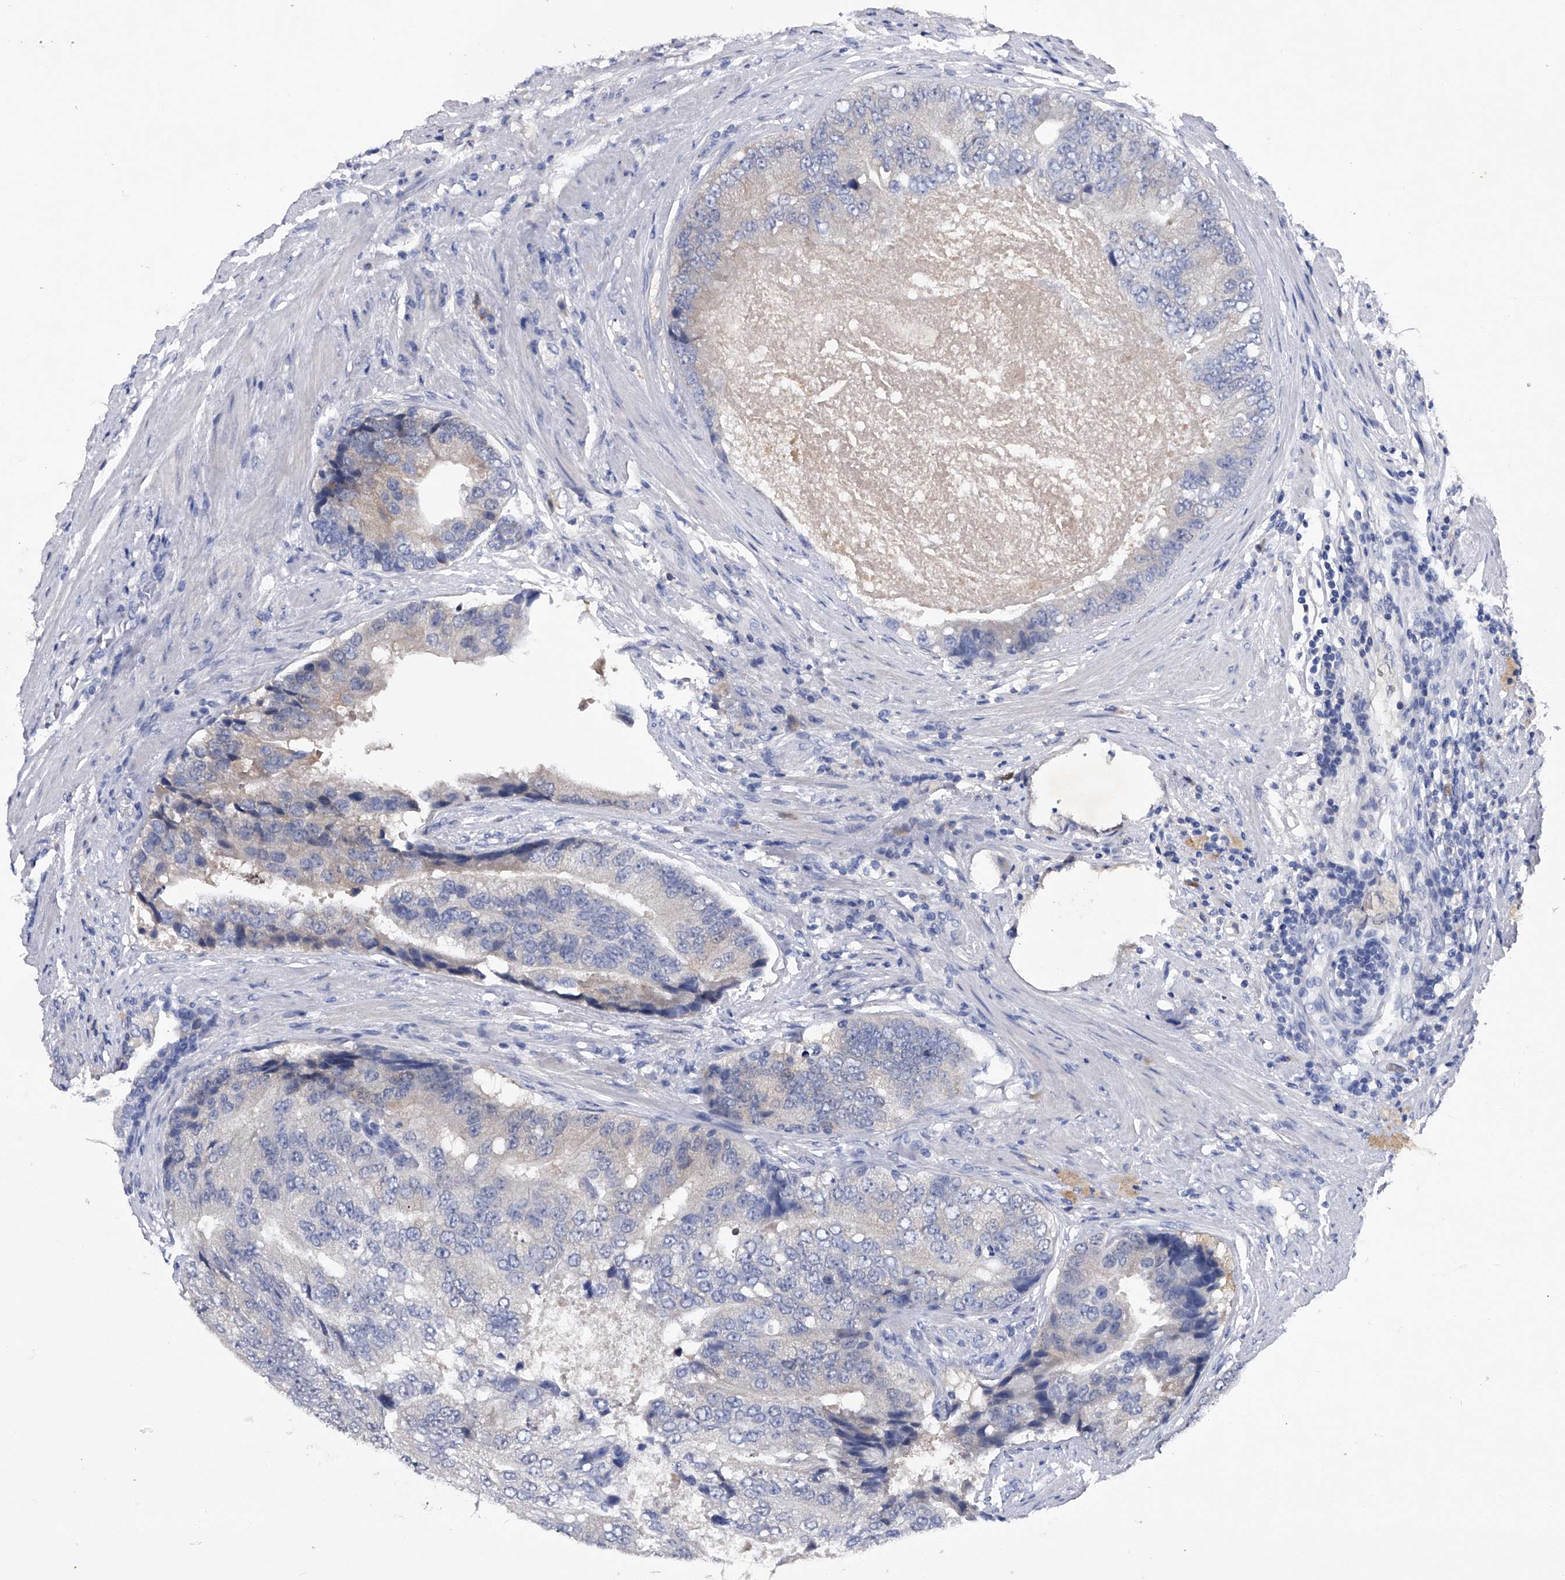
{"staining": {"intensity": "weak", "quantity": "<25%", "location": "cytoplasmic/membranous"}, "tissue": "prostate cancer", "cell_type": "Tumor cells", "image_type": "cancer", "snomed": [{"axis": "morphology", "description": "Adenocarcinoma, High grade"}, {"axis": "topography", "description": "Prostate"}], "caption": "Immunohistochemical staining of human prostate cancer displays no significant positivity in tumor cells.", "gene": "ASNS", "patient": {"sex": "male", "age": 70}}